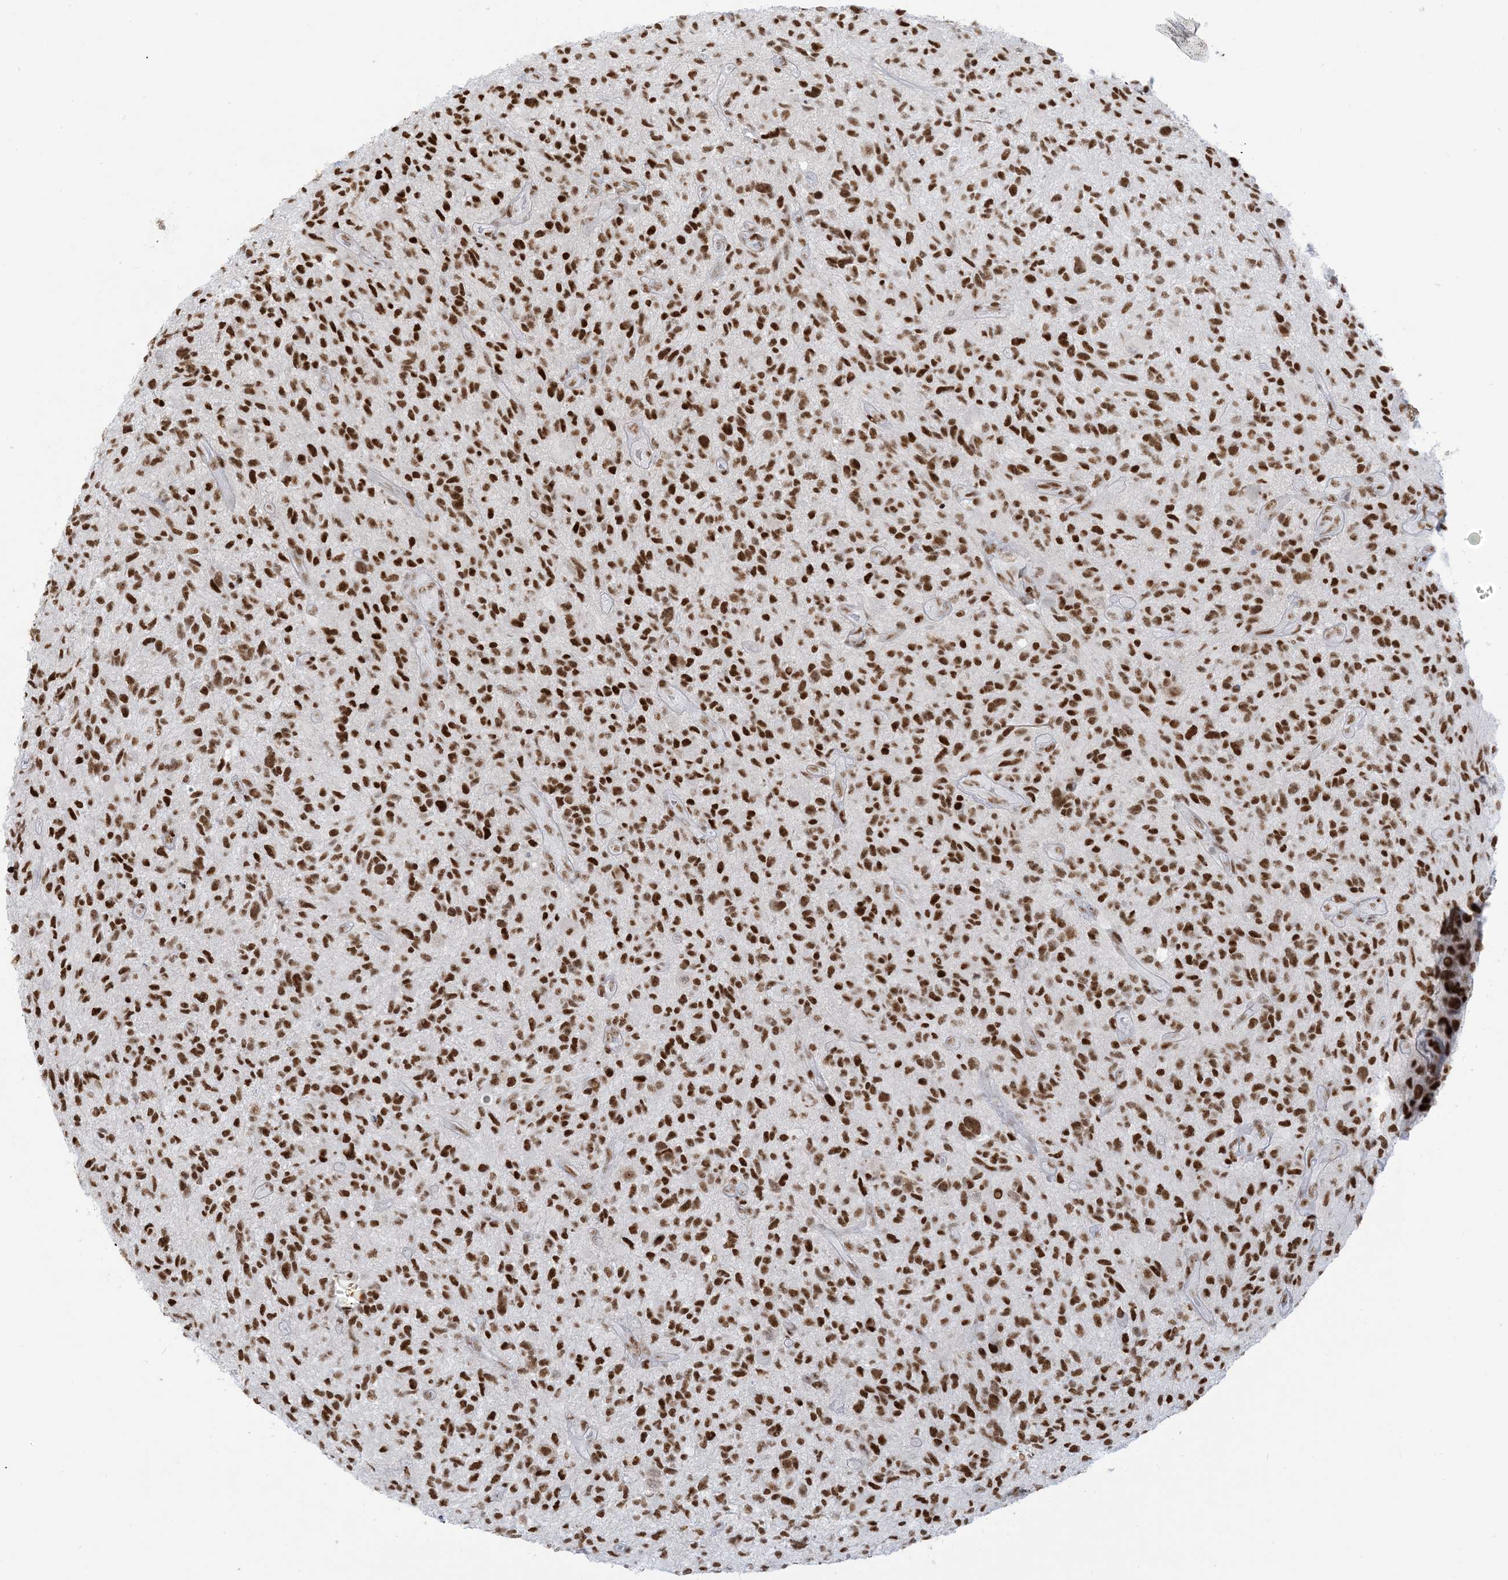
{"staining": {"intensity": "strong", "quantity": ">75%", "location": "nuclear"}, "tissue": "glioma", "cell_type": "Tumor cells", "image_type": "cancer", "snomed": [{"axis": "morphology", "description": "Glioma, malignant, High grade"}, {"axis": "topography", "description": "Brain"}], "caption": "The immunohistochemical stain highlights strong nuclear staining in tumor cells of glioma tissue.", "gene": "STAG1", "patient": {"sex": "male", "age": 47}}